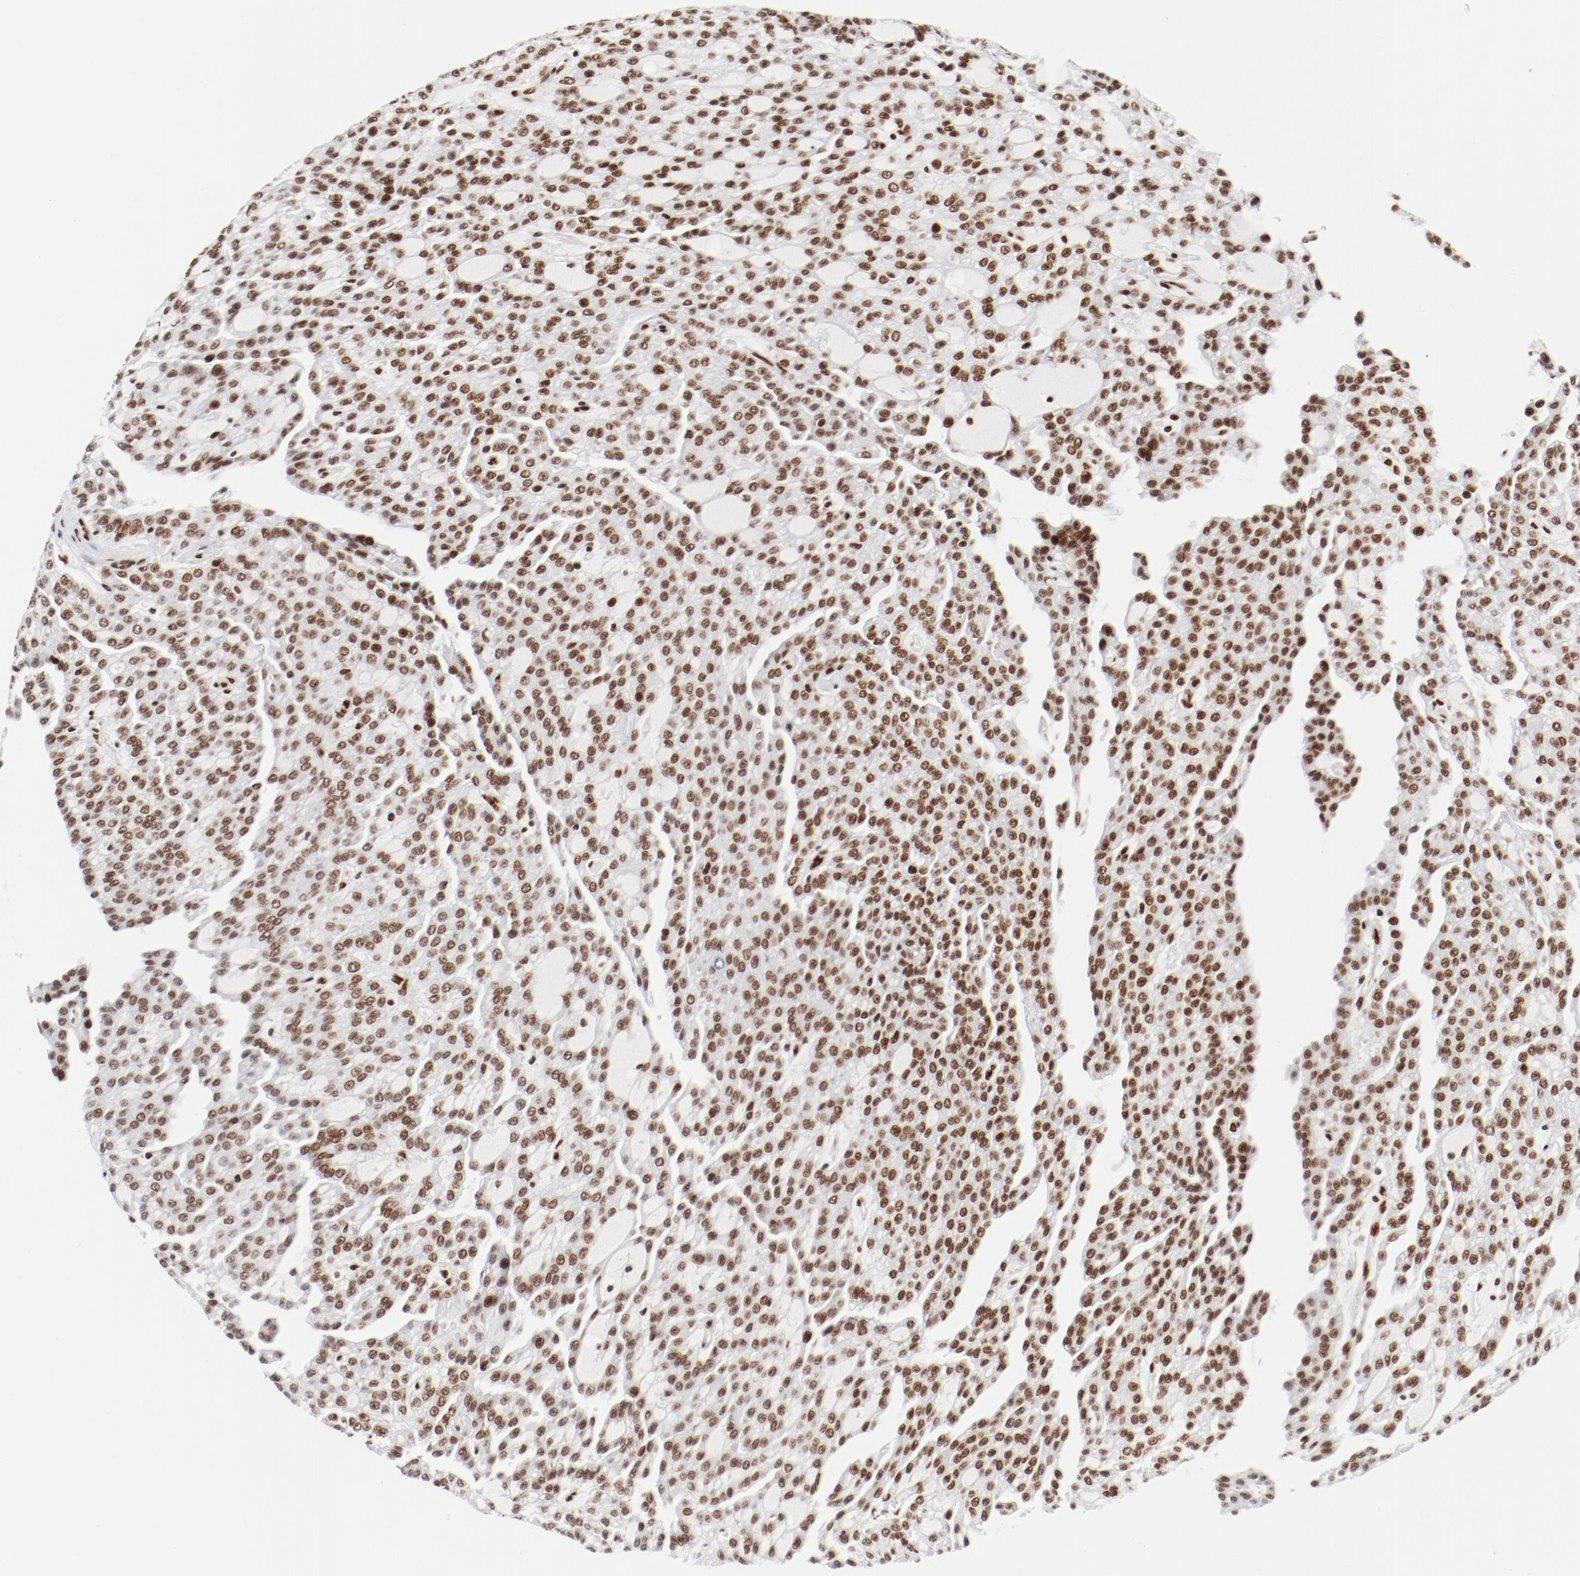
{"staining": {"intensity": "moderate", "quantity": ">75%", "location": "nuclear"}, "tissue": "renal cancer", "cell_type": "Tumor cells", "image_type": "cancer", "snomed": [{"axis": "morphology", "description": "Adenocarcinoma, NOS"}, {"axis": "topography", "description": "Kidney"}], "caption": "Immunohistochemical staining of renal adenocarcinoma exhibits medium levels of moderate nuclear protein positivity in about >75% of tumor cells.", "gene": "CTBP1", "patient": {"sex": "male", "age": 63}}